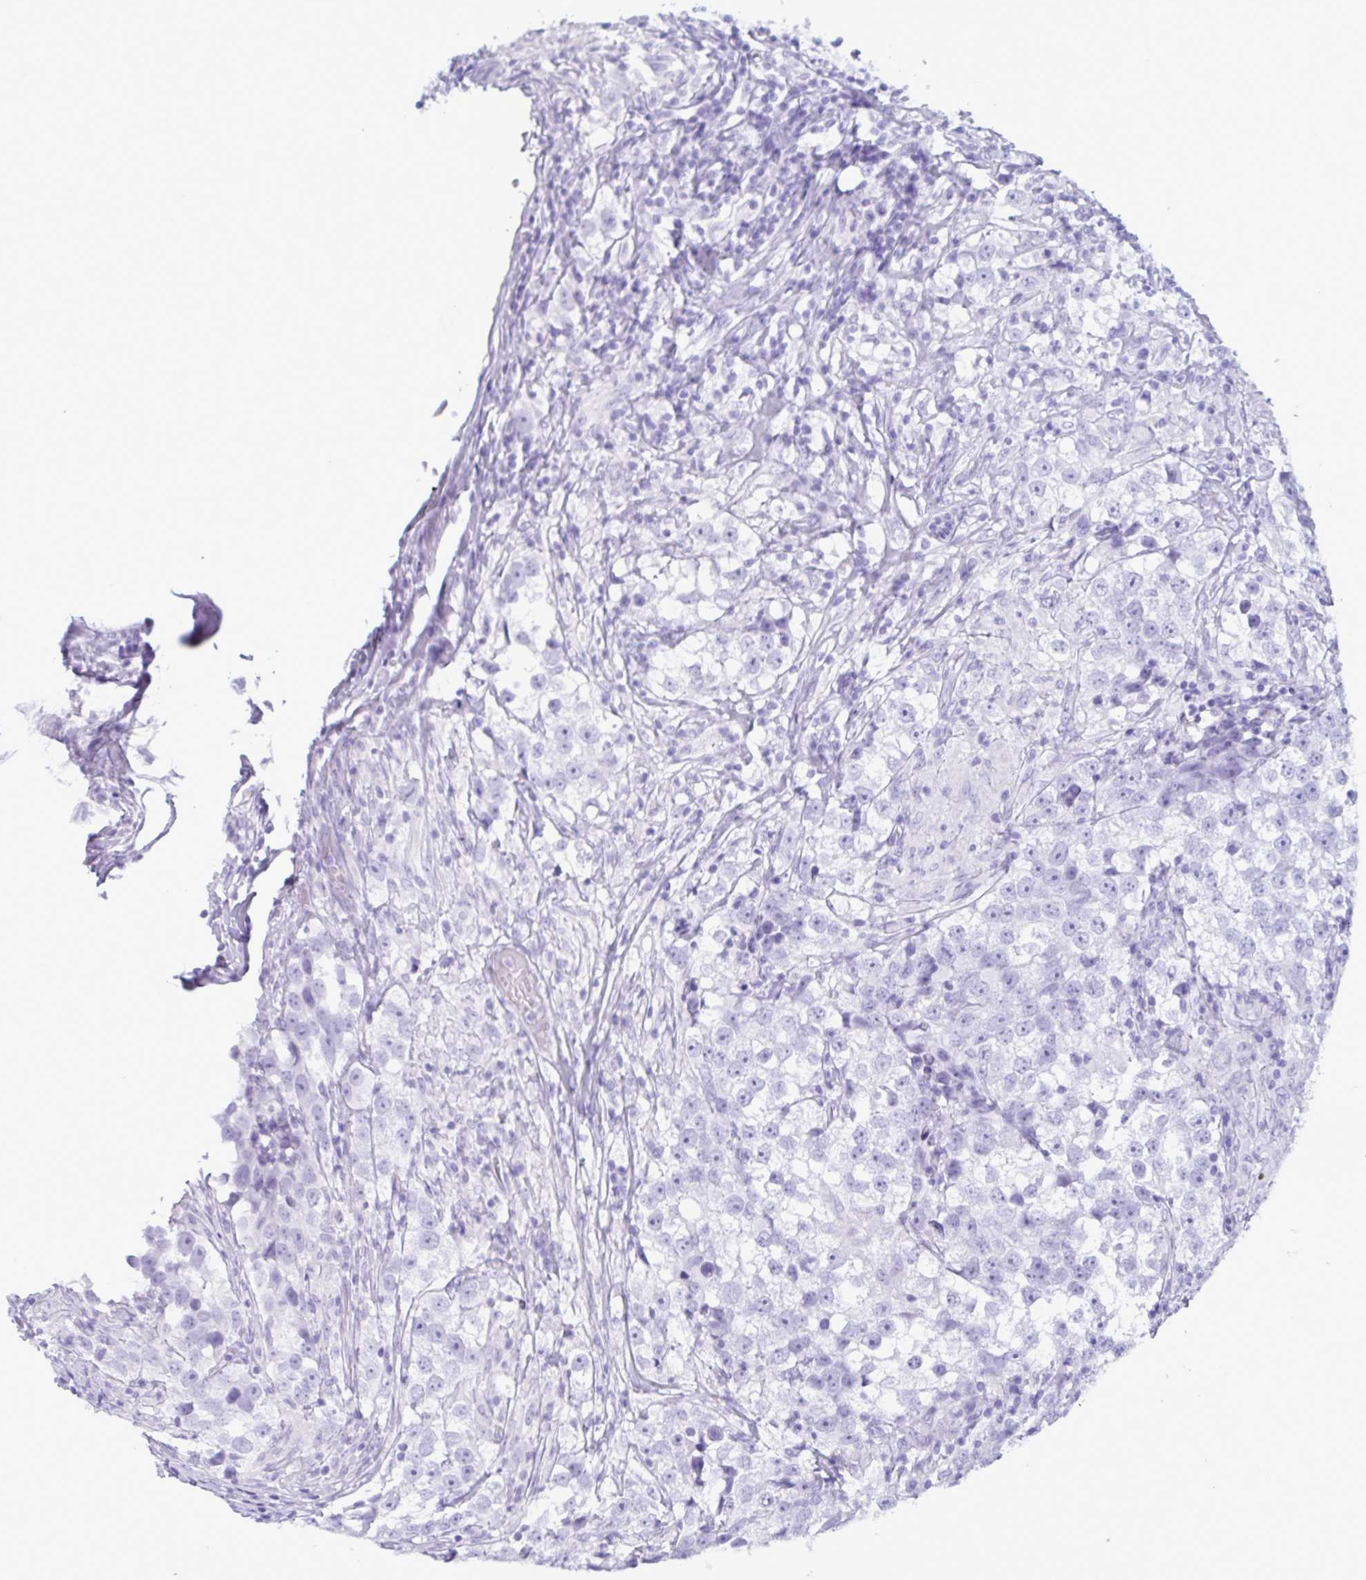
{"staining": {"intensity": "negative", "quantity": "none", "location": "none"}, "tissue": "testis cancer", "cell_type": "Tumor cells", "image_type": "cancer", "snomed": [{"axis": "morphology", "description": "Seminoma, NOS"}, {"axis": "topography", "description": "Testis"}], "caption": "IHC micrograph of testis seminoma stained for a protein (brown), which reveals no staining in tumor cells.", "gene": "LTF", "patient": {"sex": "male", "age": 46}}